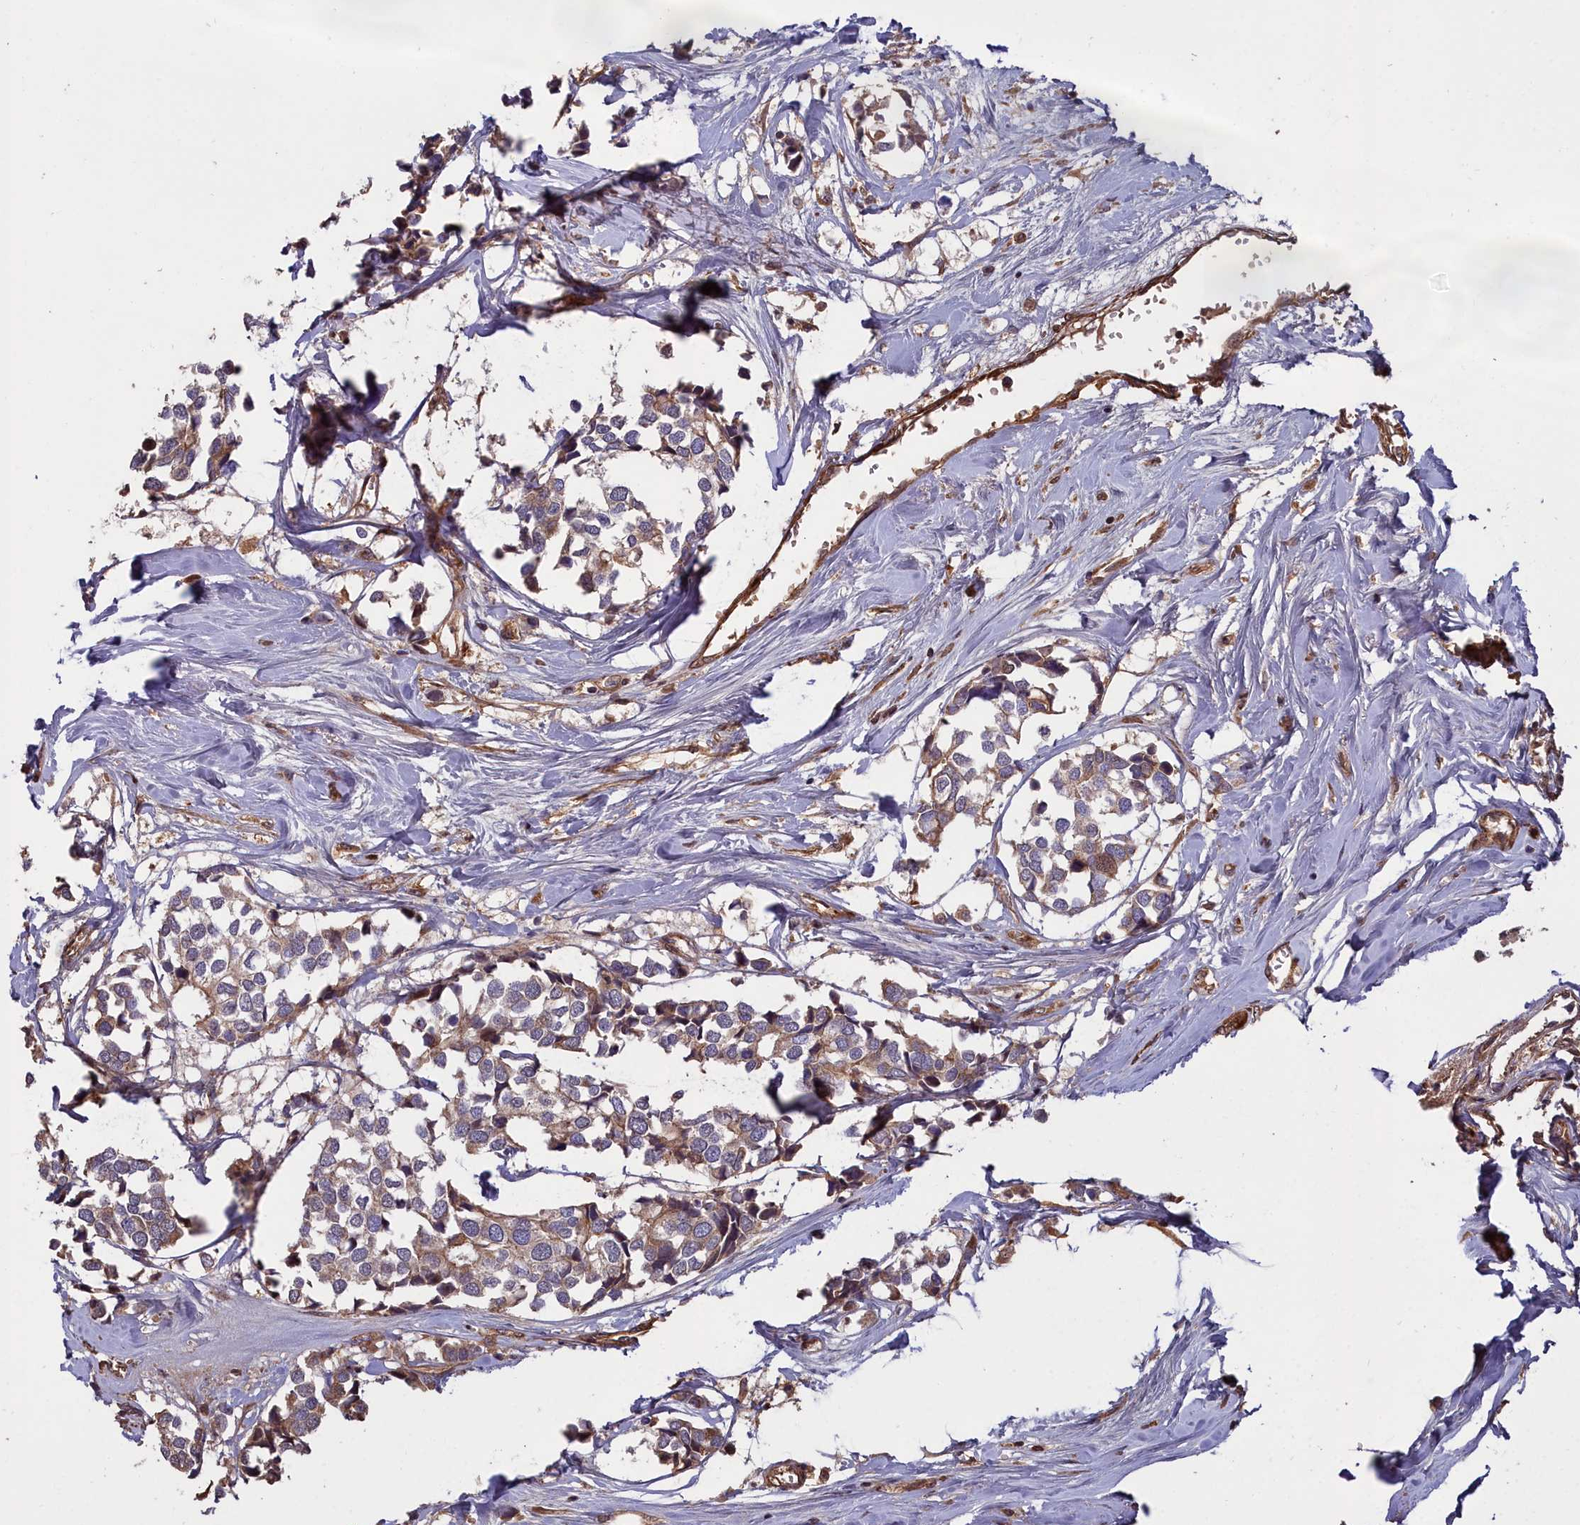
{"staining": {"intensity": "moderate", "quantity": "<25%", "location": "cytoplasmic/membranous"}, "tissue": "breast cancer", "cell_type": "Tumor cells", "image_type": "cancer", "snomed": [{"axis": "morphology", "description": "Duct carcinoma"}, {"axis": "topography", "description": "Breast"}], "caption": "Human breast invasive ductal carcinoma stained with a brown dye shows moderate cytoplasmic/membranous positive positivity in approximately <25% of tumor cells.", "gene": "ATP6V0A2", "patient": {"sex": "female", "age": 83}}